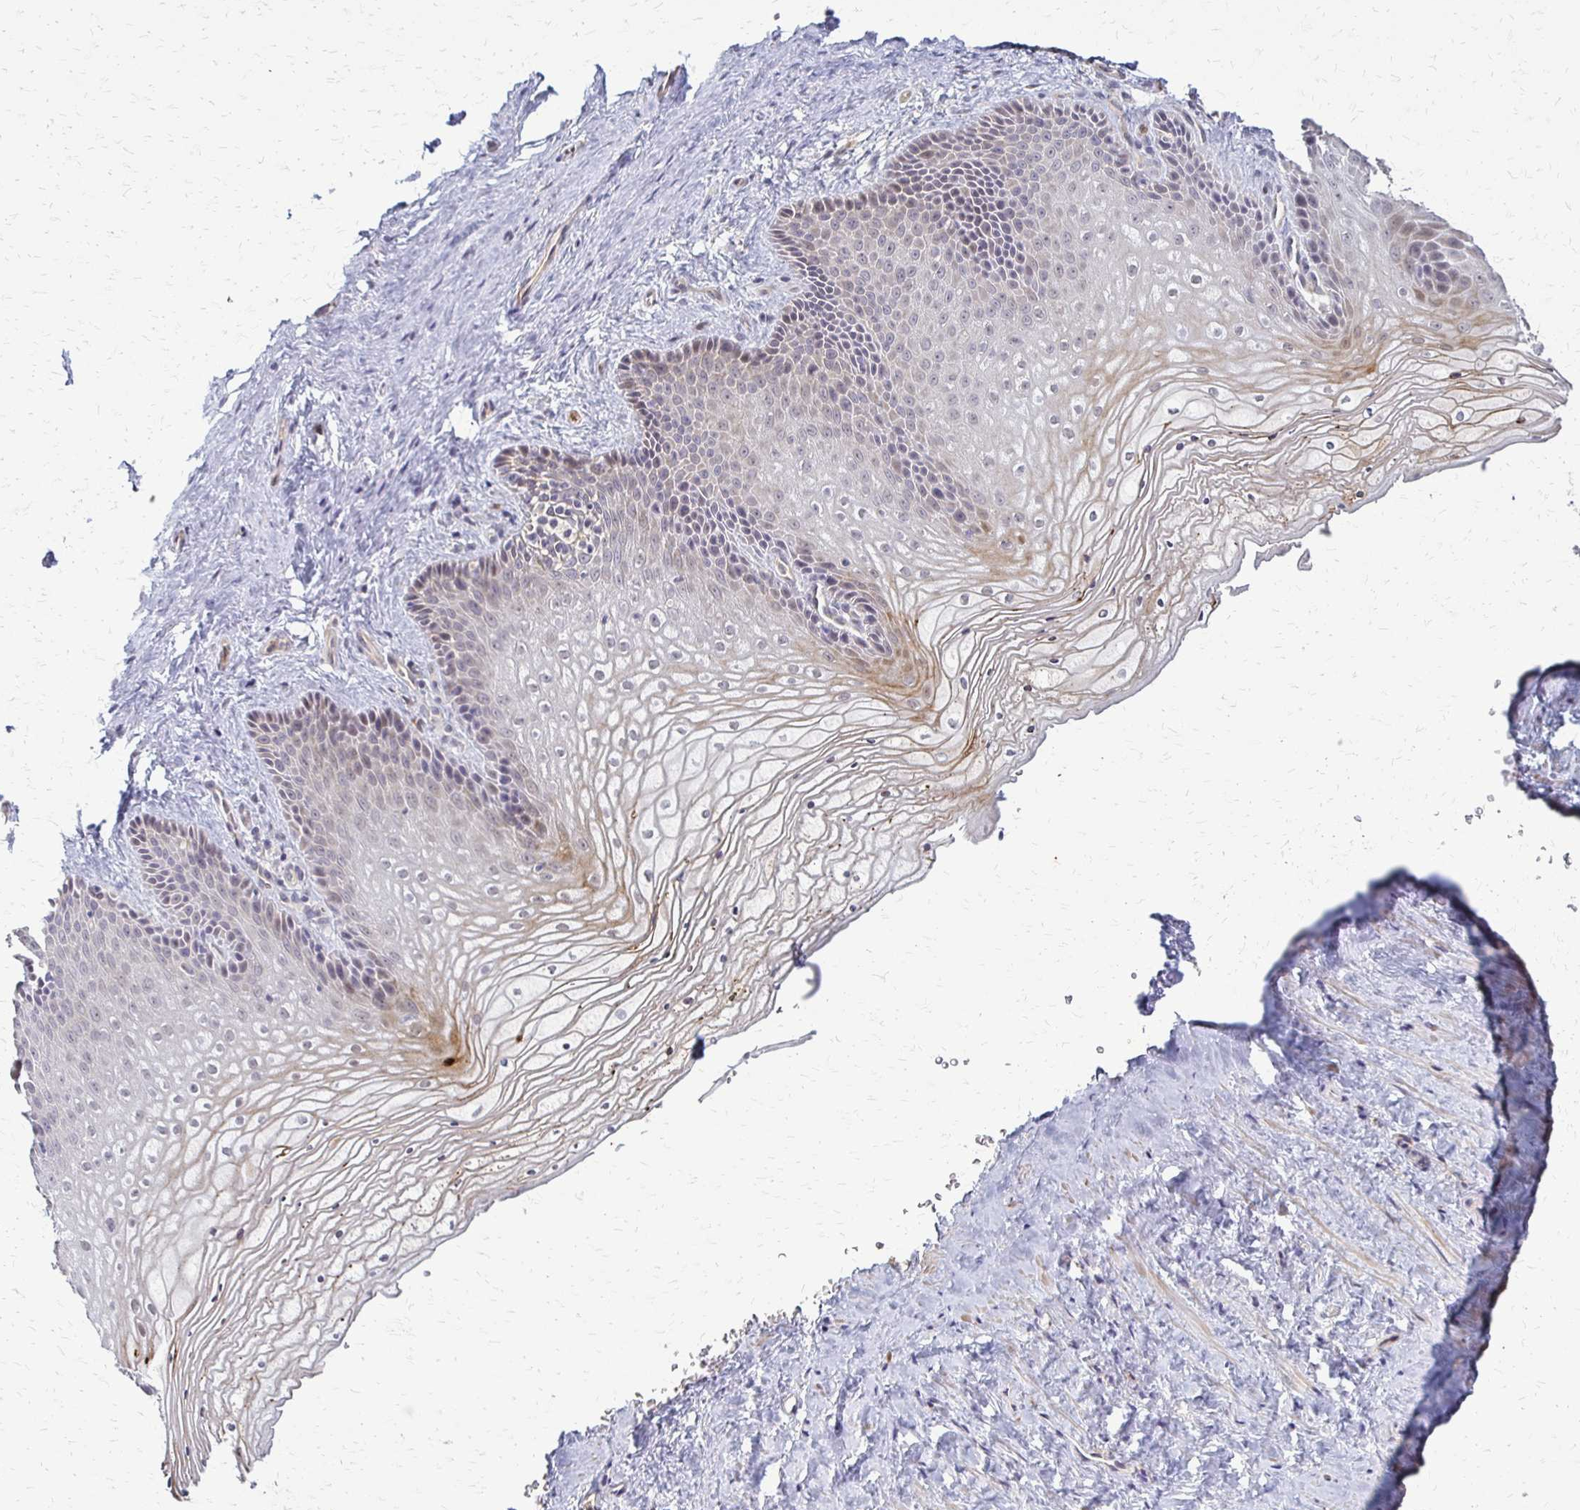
{"staining": {"intensity": "weak", "quantity": "25%-75%", "location": "cytoplasmic/membranous,nuclear"}, "tissue": "vagina", "cell_type": "Squamous epithelial cells", "image_type": "normal", "snomed": [{"axis": "morphology", "description": "Normal tissue, NOS"}, {"axis": "topography", "description": "Vagina"}], "caption": "DAB (3,3'-diaminobenzidine) immunohistochemical staining of benign vagina shows weak cytoplasmic/membranous,nuclear protein positivity in approximately 25%-75% of squamous epithelial cells.", "gene": "SLC9A9", "patient": {"sex": "female", "age": 45}}